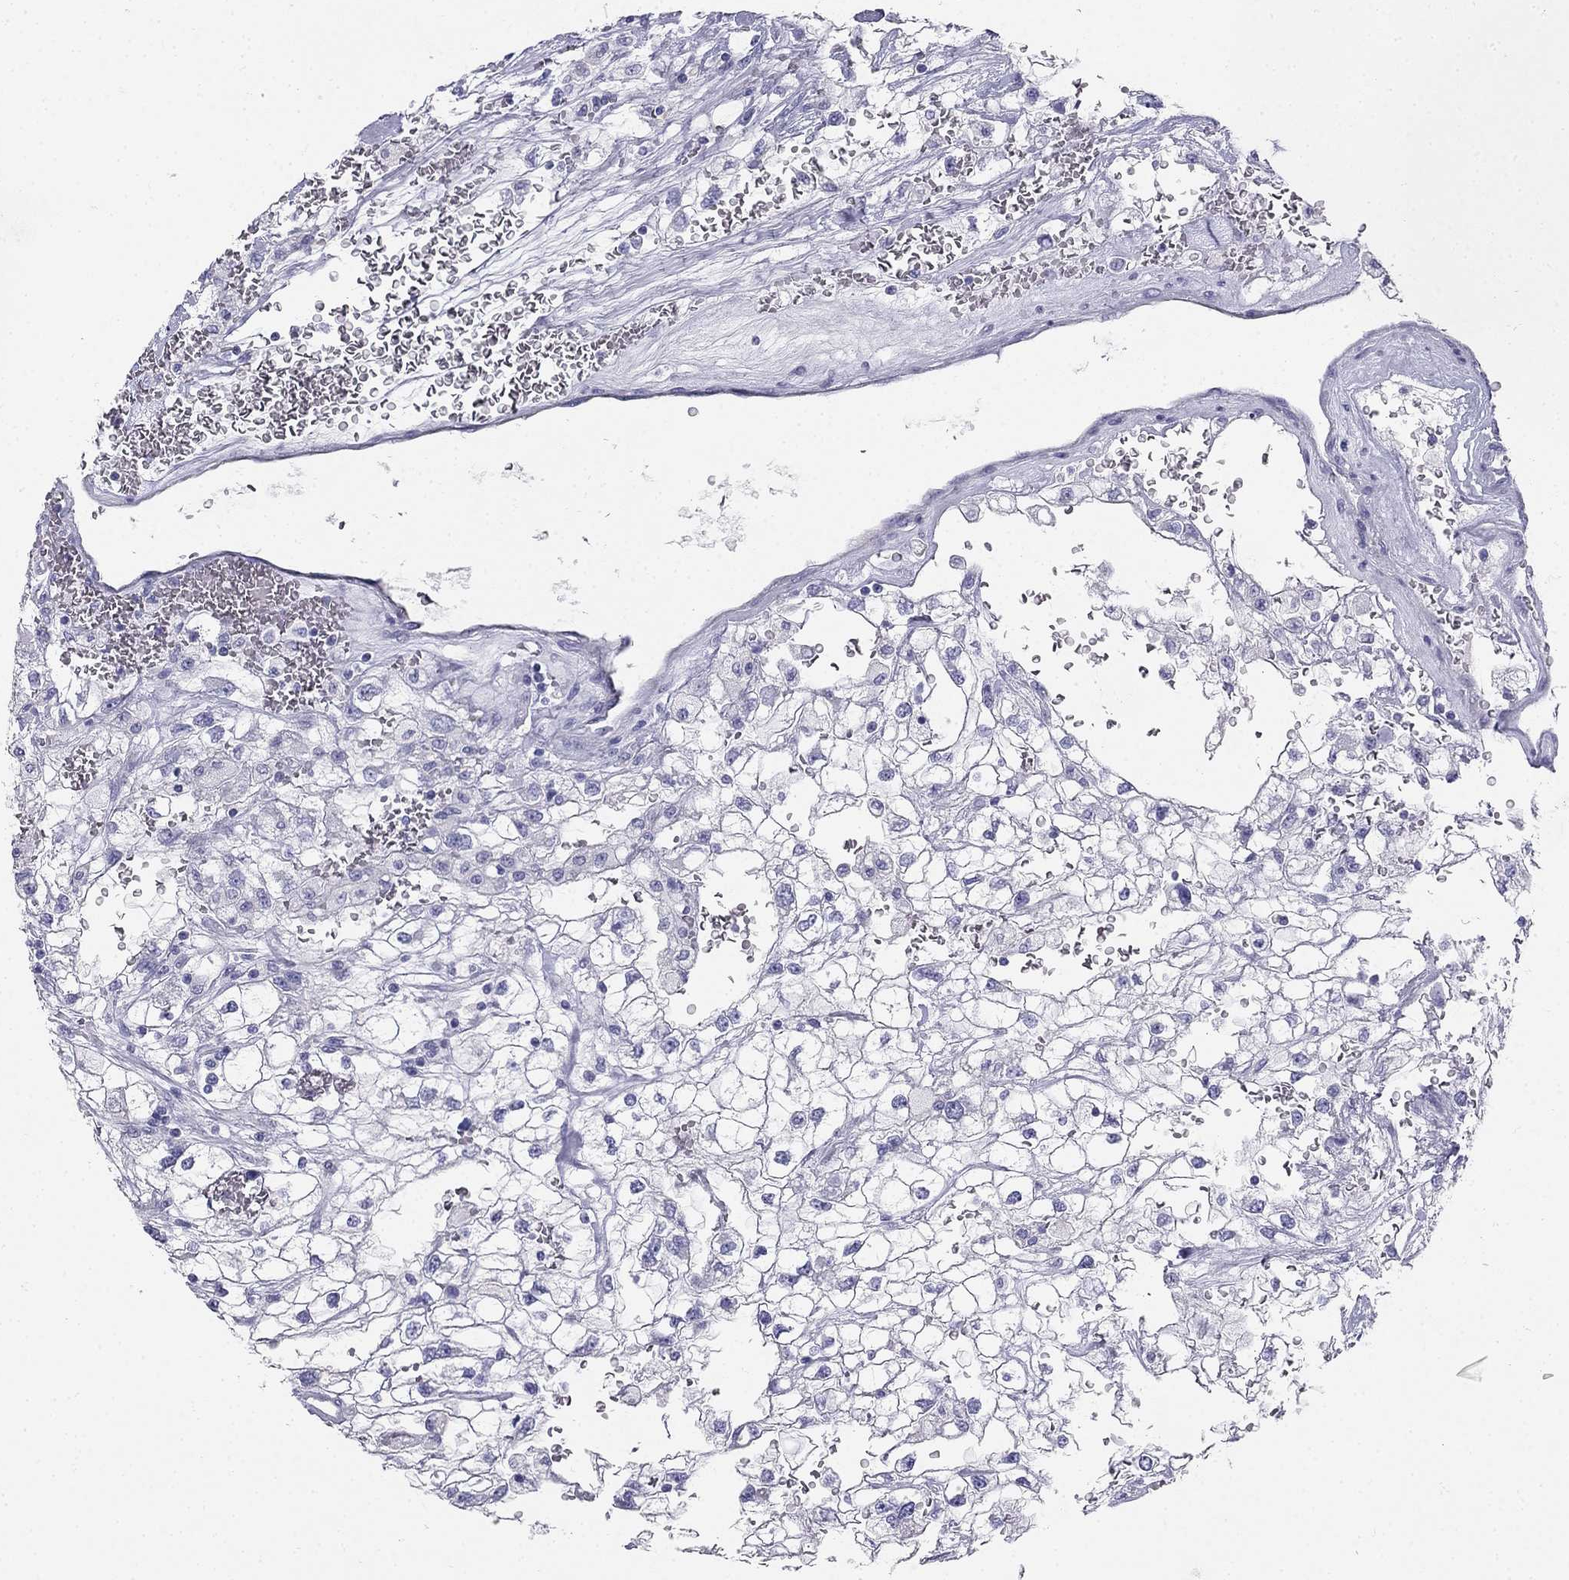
{"staining": {"intensity": "negative", "quantity": "none", "location": "none"}, "tissue": "renal cancer", "cell_type": "Tumor cells", "image_type": "cancer", "snomed": [{"axis": "morphology", "description": "Adenocarcinoma, NOS"}, {"axis": "topography", "description": "Kidney"}], "caption": "DAB immunohistochemical staining of human renal cancer (adenocarcinoma) exhibits no significant positivity in tumor cells. Nuclei are stained in blue.", "gene": "RFLNA", "patient": {"sex": "male", "age": 59}}